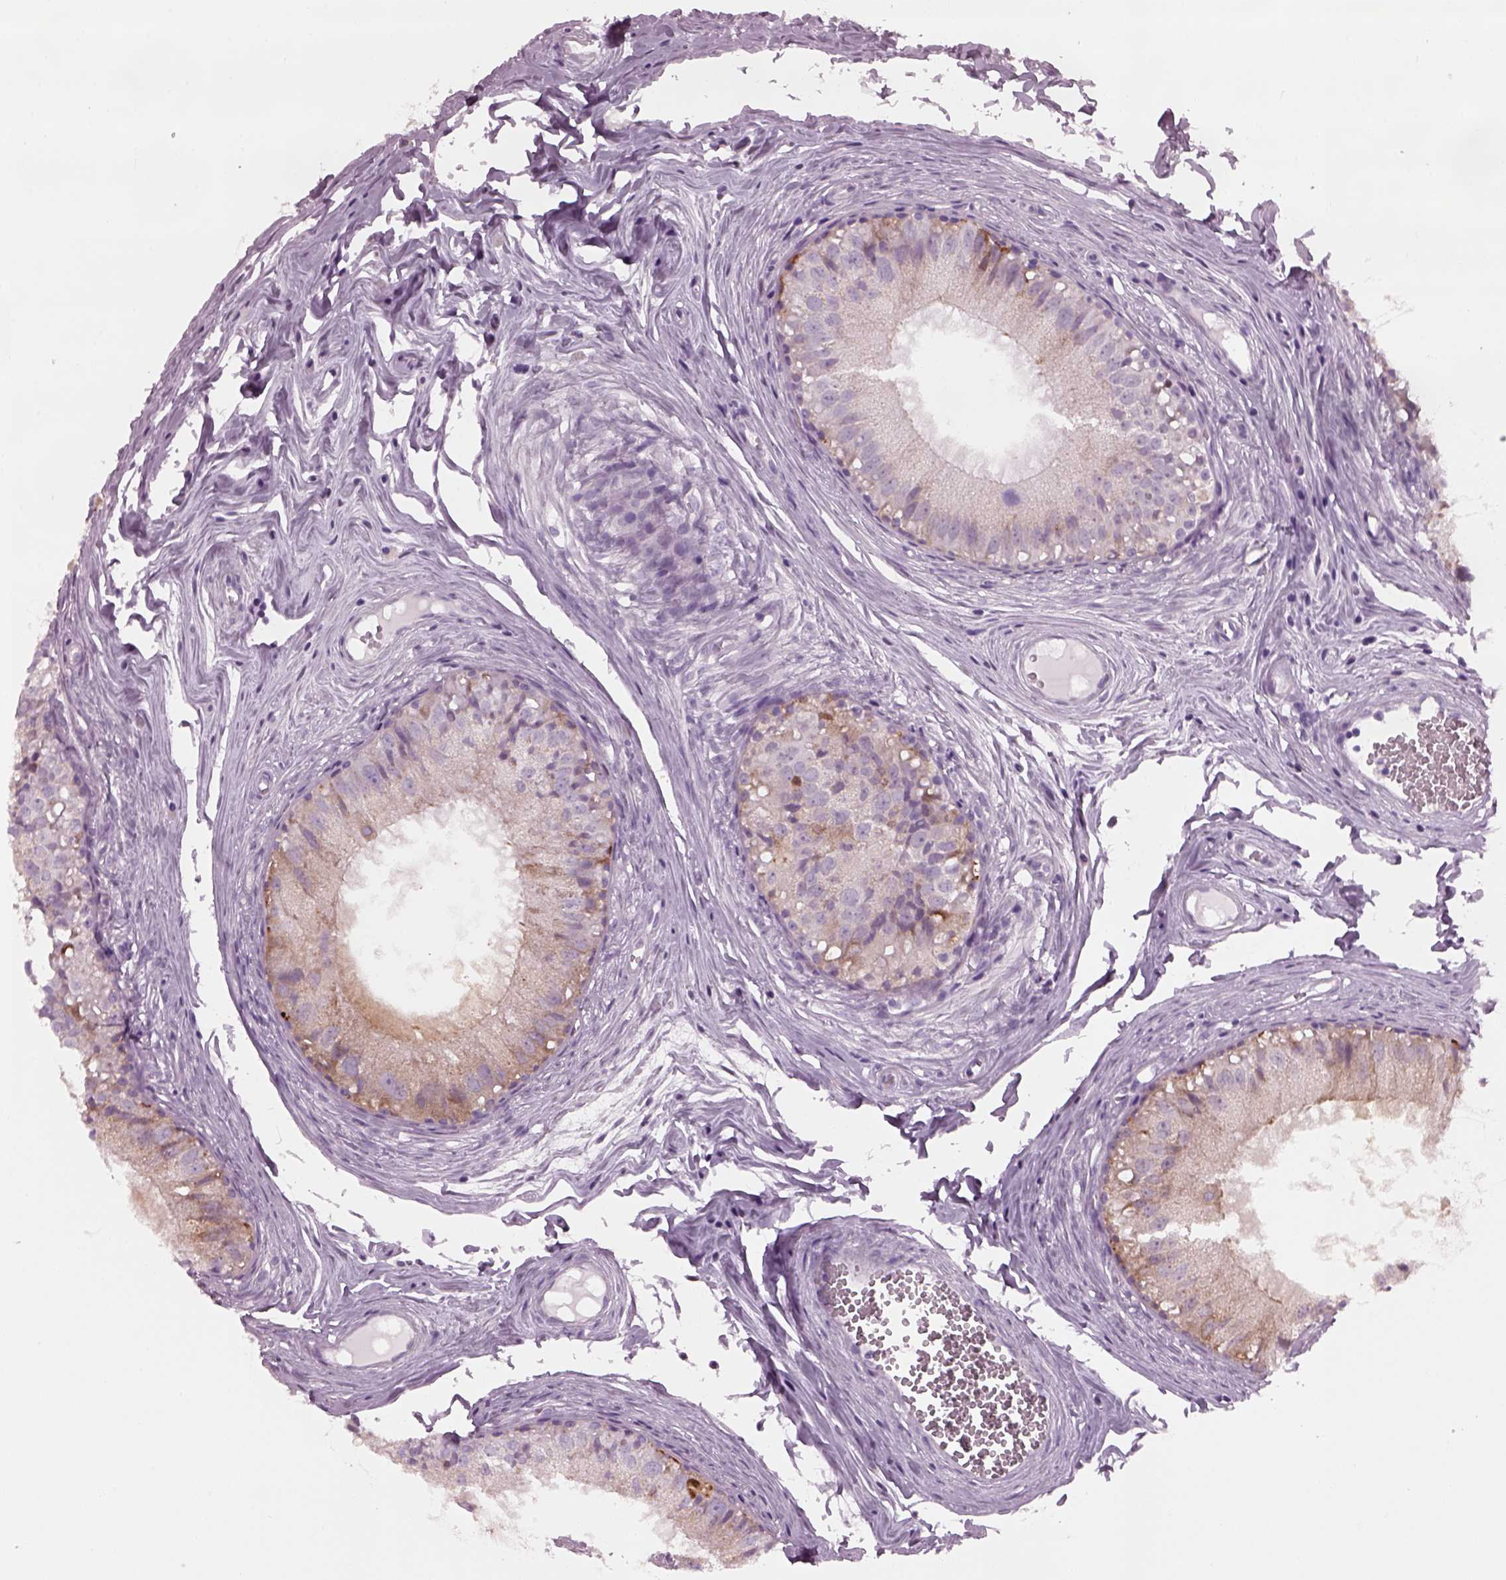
{"staining": {"intensity": "moderate", "quantity": "<25%", "location": "cytoplasmic/membranous"}, "tissue": "epididymis", "cell_type": "Glandular cells", "image_type": "normal", "snomed": [{"axis": "morphology", "description": "Normal tissue, NOS"}, {"axis": "topography", "description": "Epididymis"}], "caption": "Epididymis stained with IHC displays moderate cytoplasmic/membranous staining in about <25% of glandular cells.", "gene": "PRR9", "patient": {"sex": "male", "age": 45}}